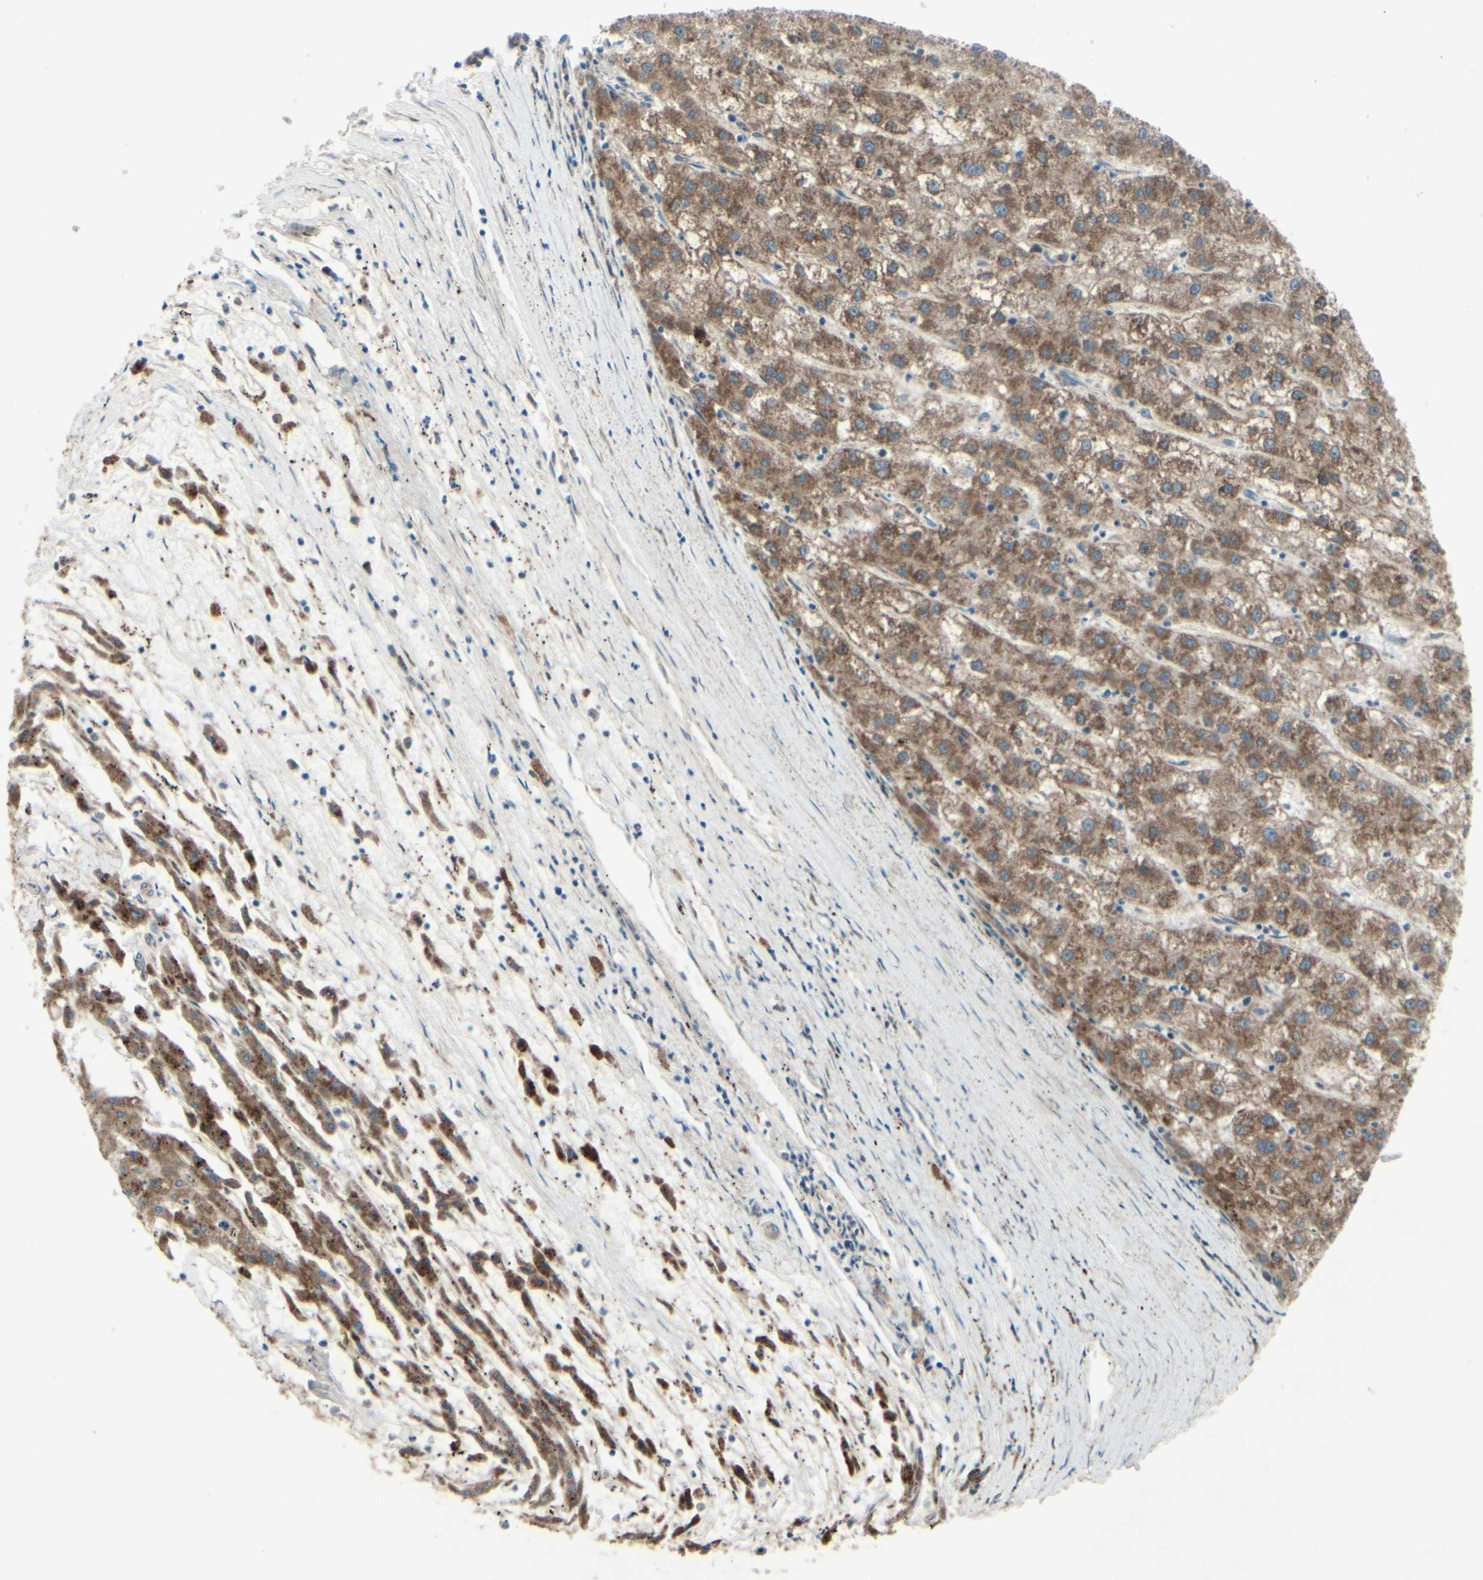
{"staining": {"intensity": "moderate", "quantity": ">75%", "location": "cytoplasmic/membranous"}, "tissue": "liver cancer", "cell_type": "Tumor cells", "image_type": "cancer", "snomed": [{"axis": "morphology", "description": "Carcinoma, Hepatocellular, NOS"}, {"axis": "topography", "description": "Liver"}], "caption": "Liver cancer stained for a protein displays moderate cytoplasmic/membranous positivity in tumor cells.", "gene": "RHOT1", "patient": {"sex": "male", "age": 72}}